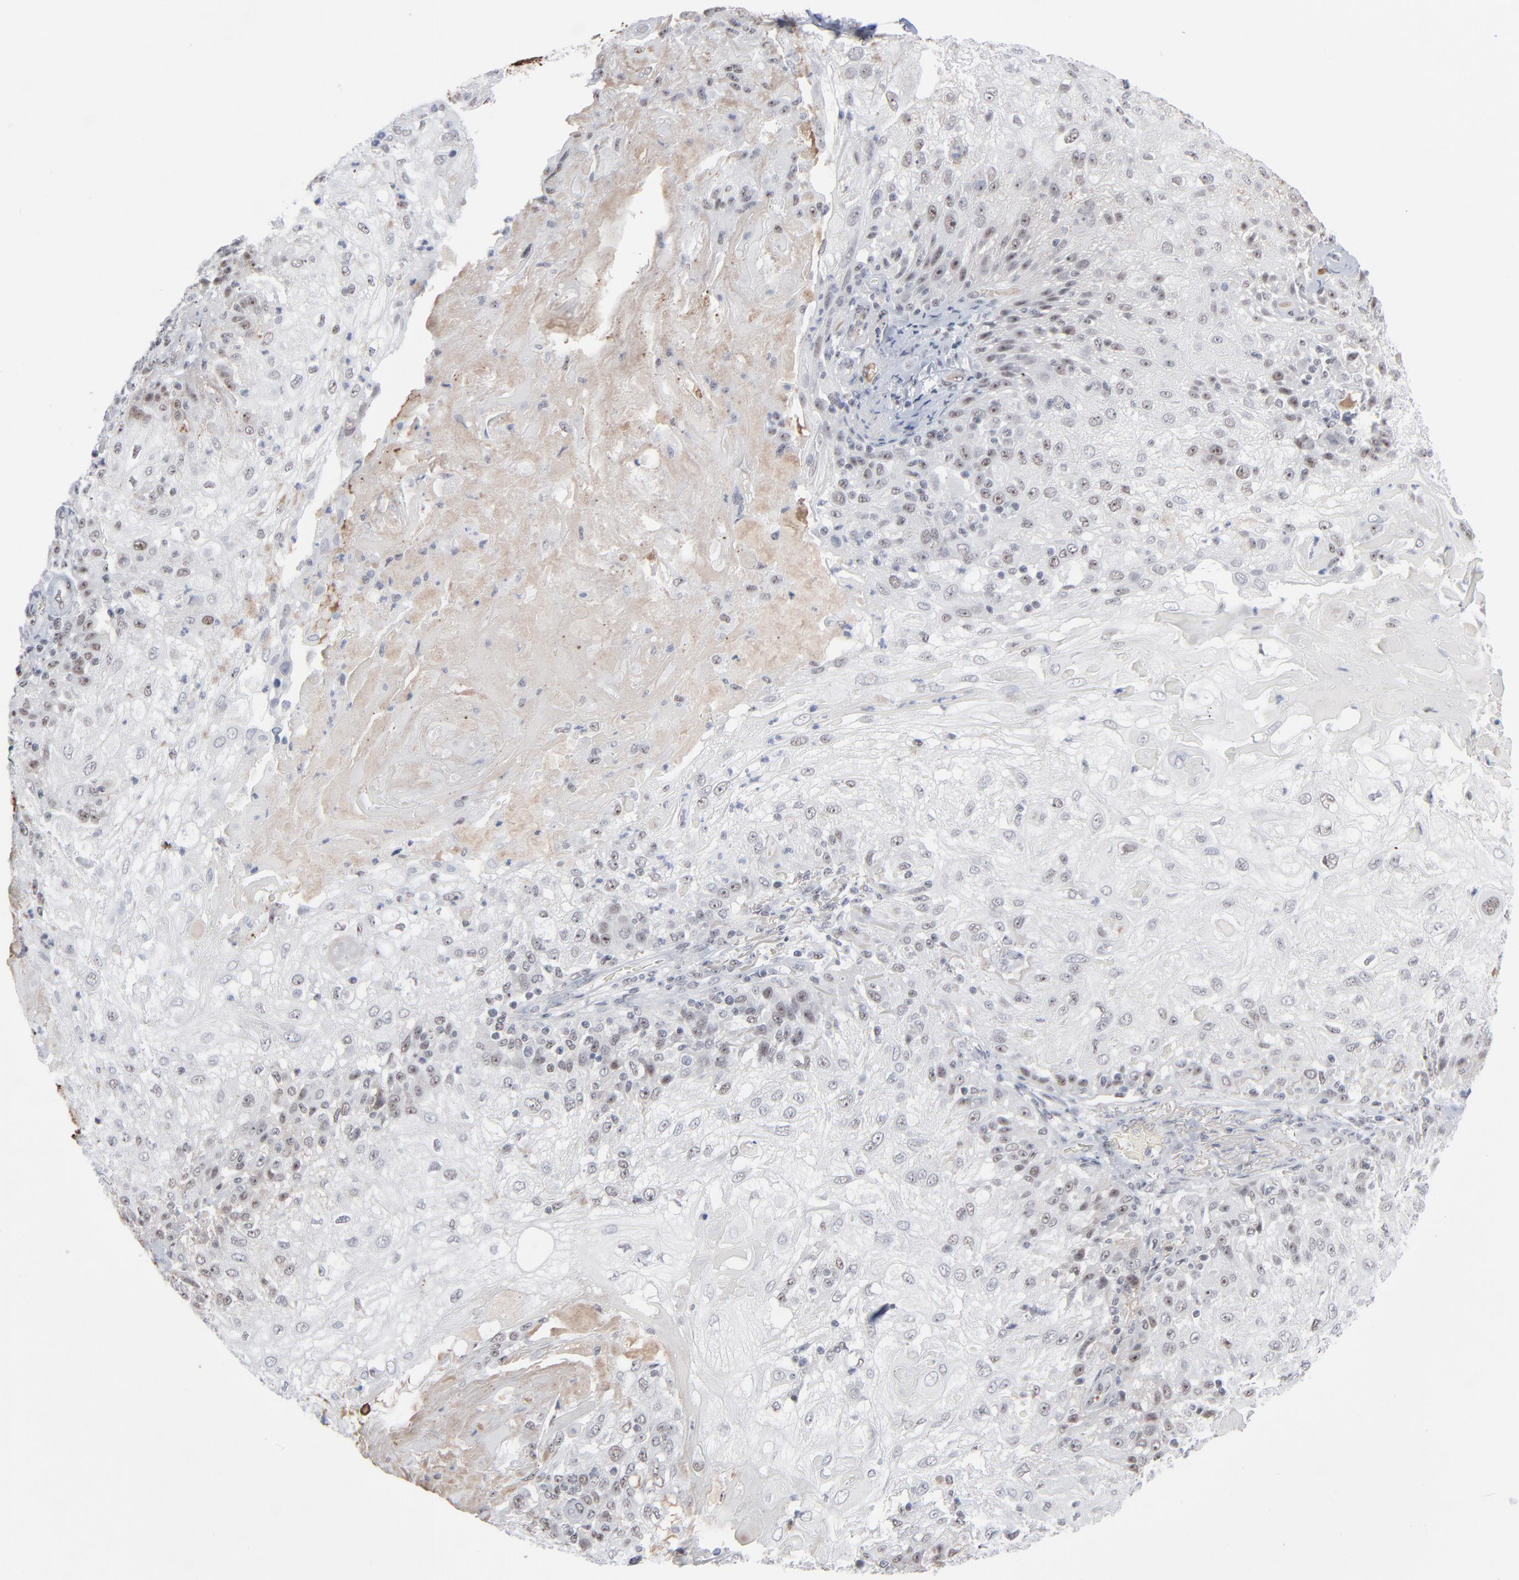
{"staining": {"intensity": "weak", "quantity": "<25%", "location": "nuclear"}, "tissue": "skin cancer", "cell_type": "Tumor cells", "image_type": "cancer", "snomed": [{"axis": "morphology", "description": "Normal tissue, NOS"}, {"axis": "morphology", "description": "Squamous cell carcinoma, NOS"}, {"axis": "topography", "description": "Skin"}], "caption": "Skin squamous cell carcinoma stained for a protein using IHC displays no expression tumor cells.", "gene": "MPHOSPH6", "patient": {"sex": "female", "age": 83}}